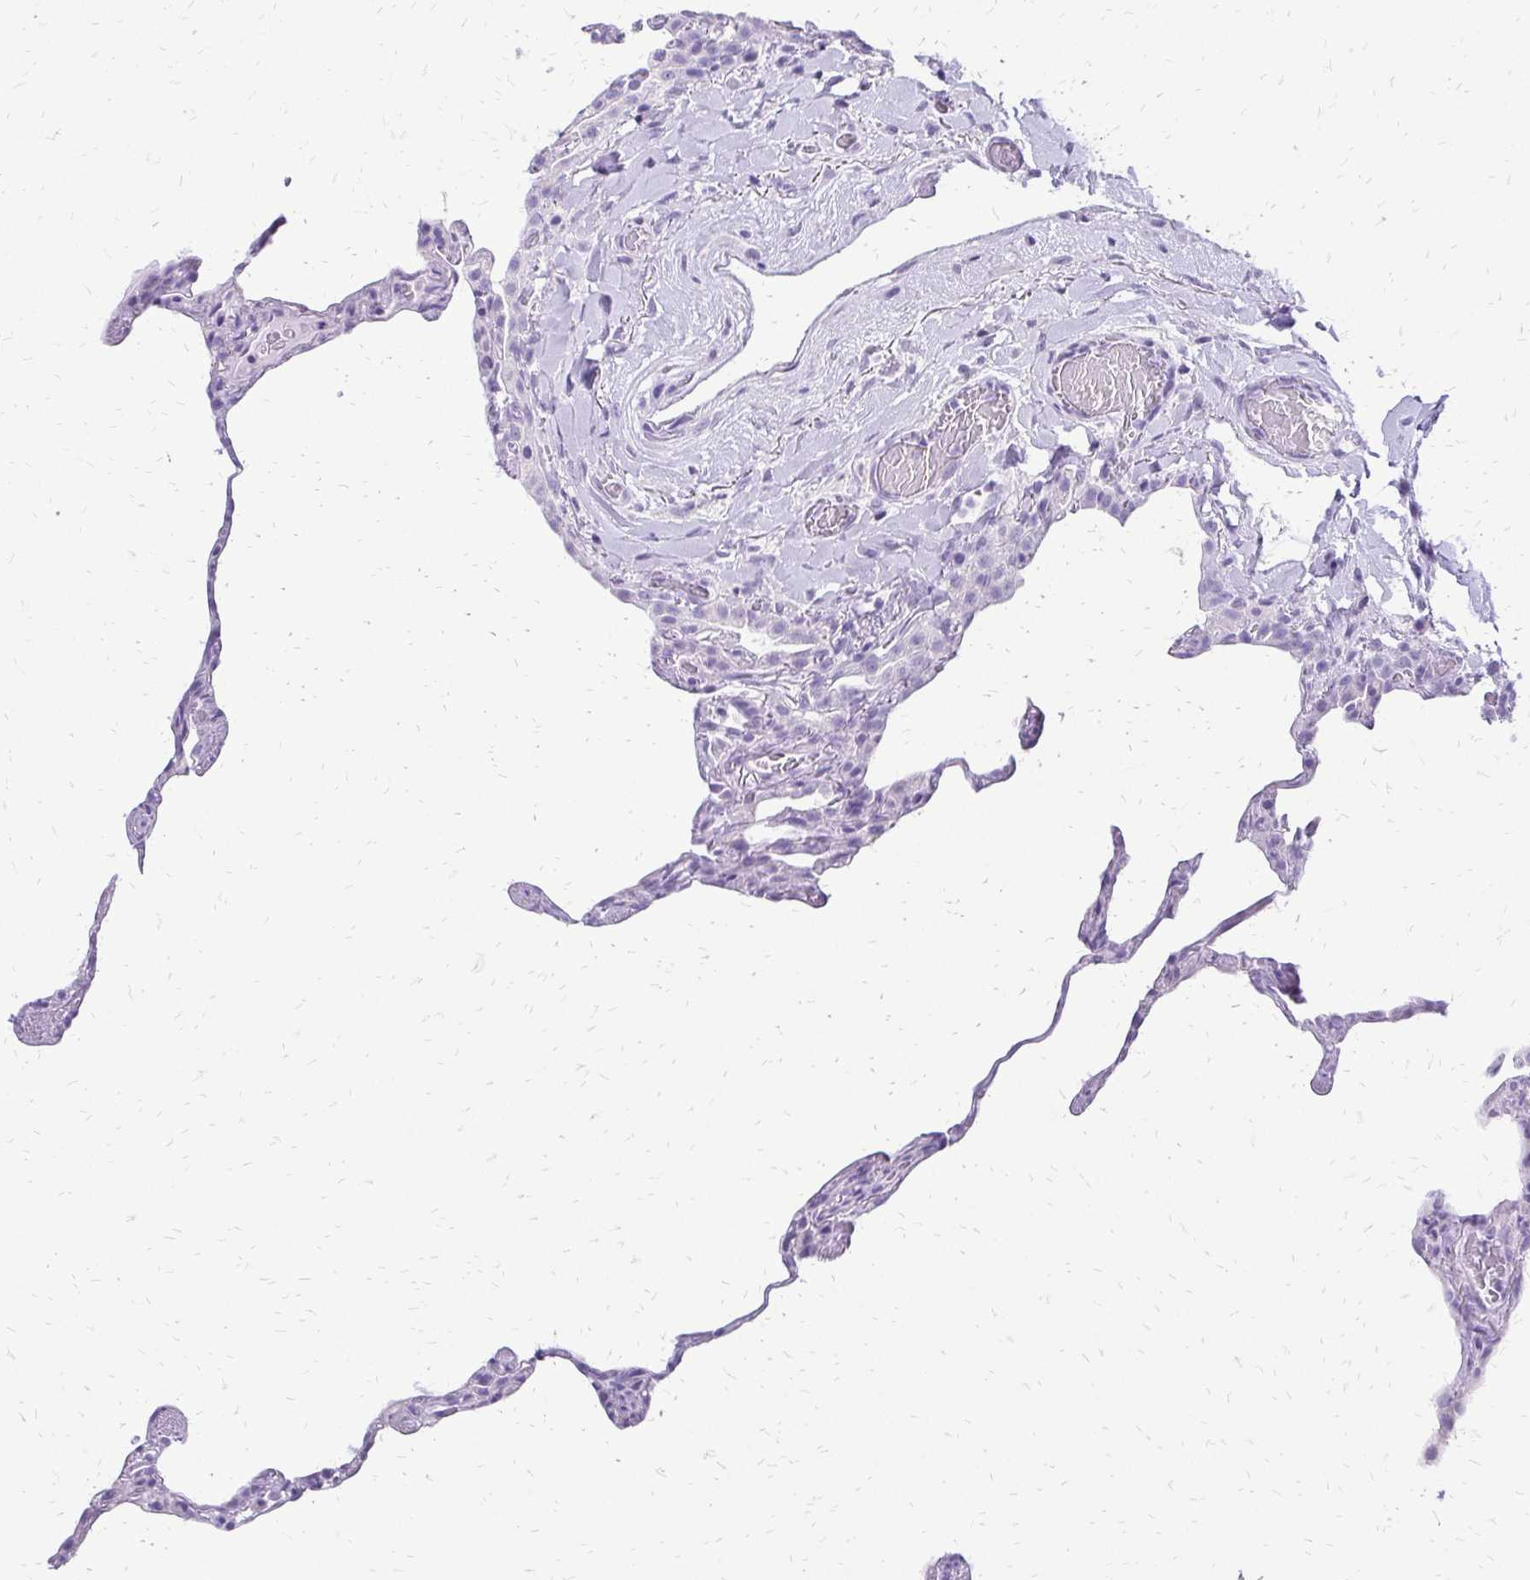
{"staining": {"intensity": "negative", "quantity": "none", "location": "none"}, "tissue": "lung", "cell_type": "Alveolar cells", "image_type": "normal", "snomed": [{"axis": "morphology", "description": "Normal tissue, NOS"}, {"axis": "topography", "description": "Lung"}], "caption": "High power microscopy micrograph of an immunohistochemistry (IHC) histopathology image of normal lung, revealing no significant staining in alveolar cells.", "gene": "SLC32A1", "patient": {"sex": "female", "age": 57}}